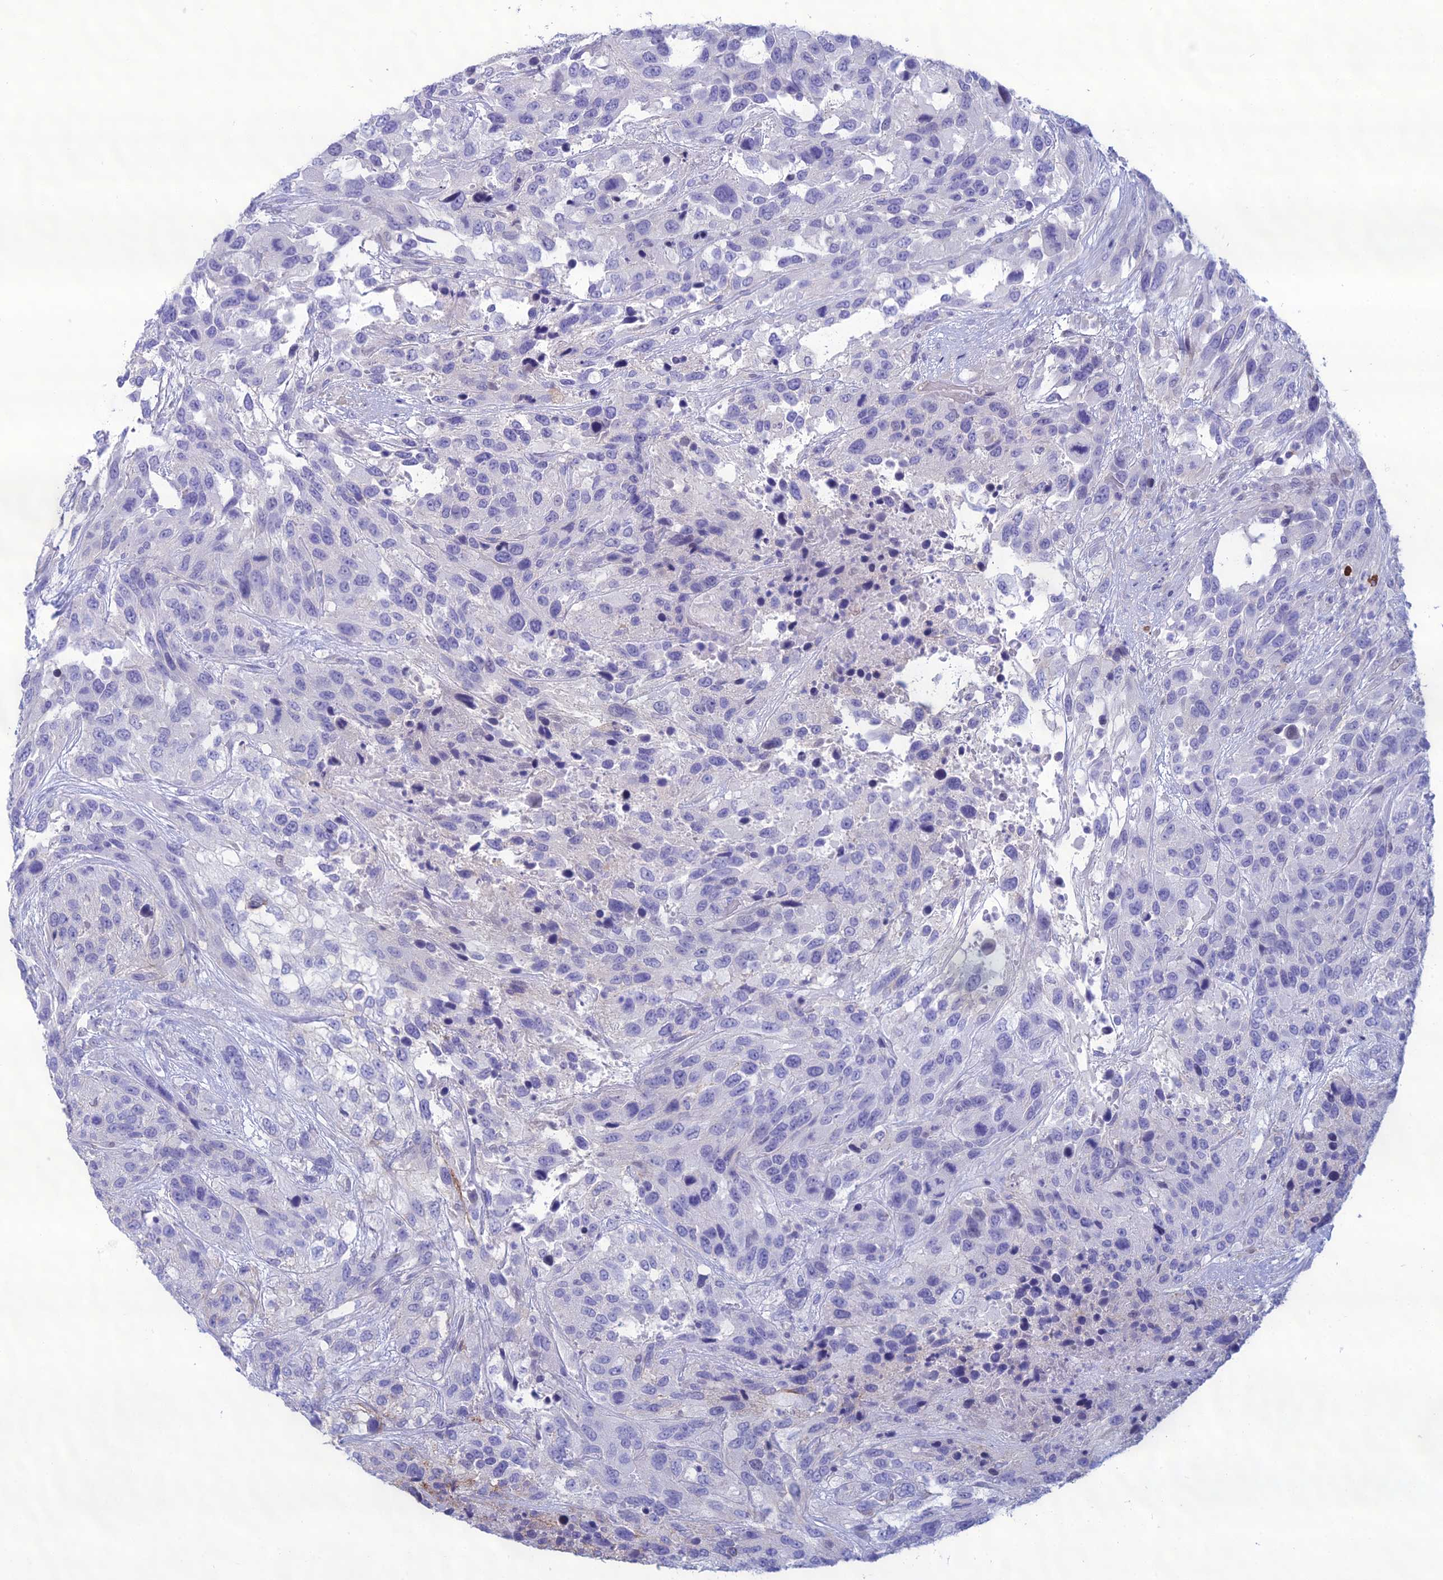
{"staining": {"intensity": "negative", "quantity": "none", "location": "none"}, "tissue": "urothelial cancer", "cell_type": "Tumor cells", "image_type": "cancer", "snomed": [{"axis": "morphology", "description": "Urothelial carcinoma, High grade"}, {"axis": "topography", "description": "Urinary bladder"}], "caption": "Micrograph shows no significant protein expression in tumor cells of urothelial cancer. The staining was performed using DAB (3,3'-diaminobenzidine) to visualize the protein expression in brown, while the nuclei were stained in blue with hematoxylin (Magnification: 20x).", "gene": "CRB2", "patient": {"sex": "female", "age": 70}}